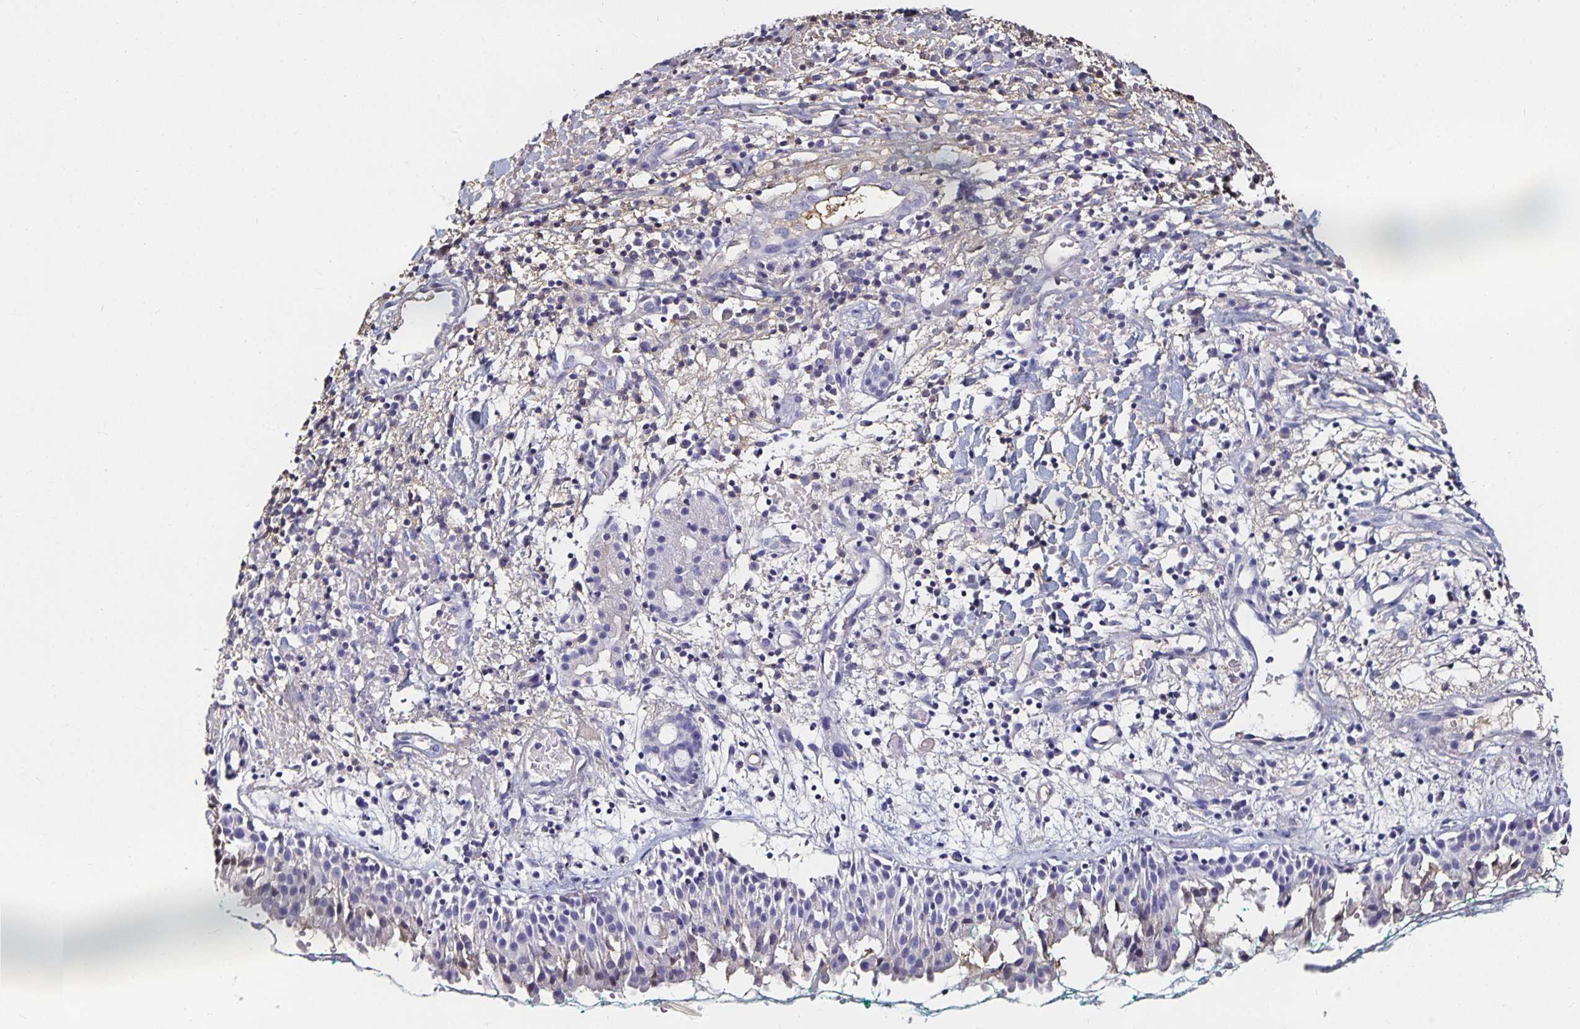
{"staining": {"intensity": "negative", "quantity": "none", "location": "none"}, "tissue": "nasopharynx", "cell_type": "Respiratory epithelial cells", "image_type": "normal", "snomed": [{"axis": "morphology", "description": "Normal tissue, NOS"}, {"axis": "morphology", "description": "Basal cell carcinoma"}, {"axis": "topography", "description": "Cartilage tissue"}, {"axis": "topography", "description": "Nasopharynx"}, {"axis": "topography", "description": "Oral tissue"}], "caption": "The immunohistochemistry micrograph has no significant staining in respiratory epithelial cells of nasopharynx. The staining is performed using DAB (3,3'-diaminobenzidine) brown chromogen with nuclei counter-stained in using hematoxylin.", "gene": "TTR", "patient": {"sex": "female", "age": 77}}